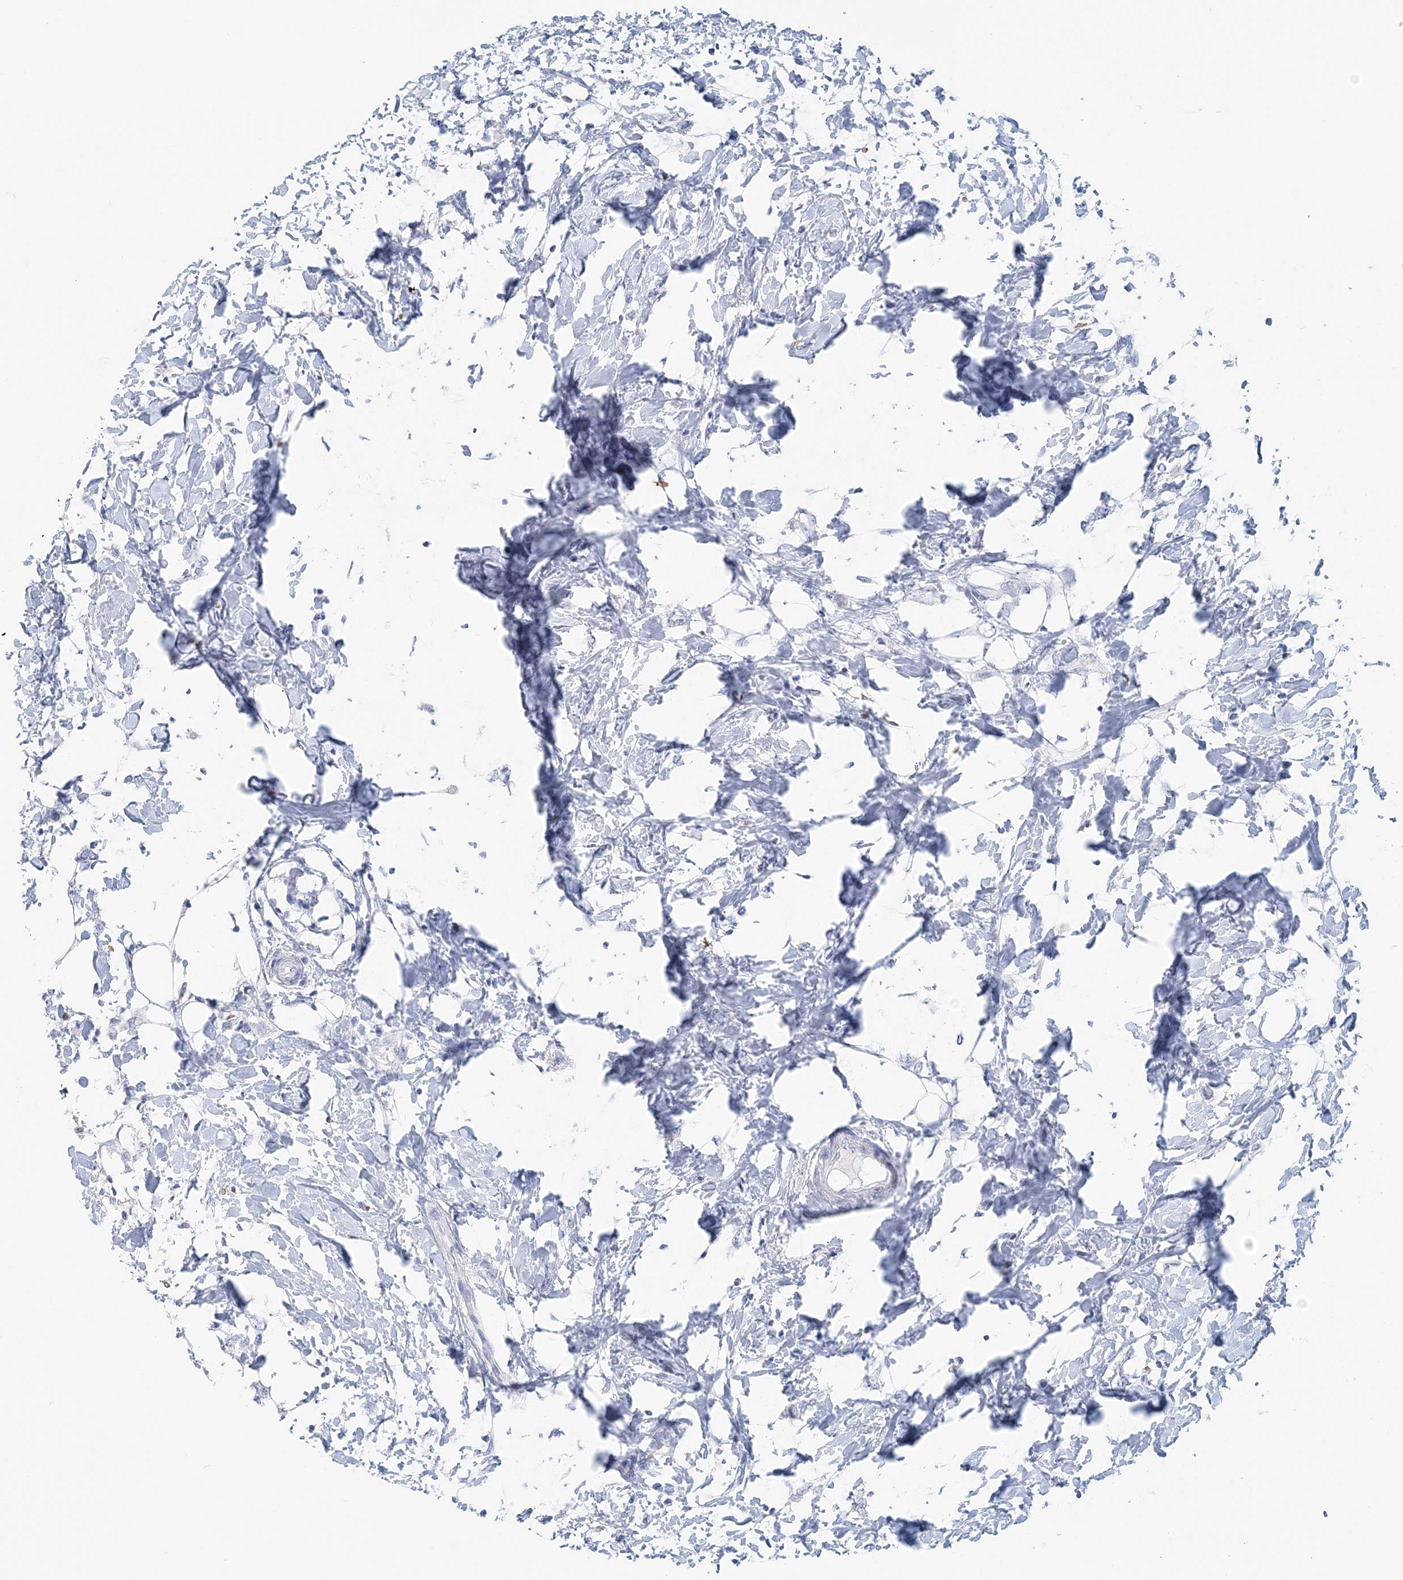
{"staining": {"intensity": "negative", "quantity": "none", "location": "none"}, "tissue": "breast cancer", "cell_type": "Tumor cells", "image_type": "cancer", "snomed": [{"axis": "morphology", "description": "Normal tissue, NOS"}, {"axis": "morphology", "description": "Lobular carcinoma"}, {"axis": "topography", "description": "Breast"}], "caption": "Breast cancer was stained to show a protein in brown. There is no significant positivity in tumor cells.", "gene": "HBD", "patient": {"sex": "female", "age": 47}}